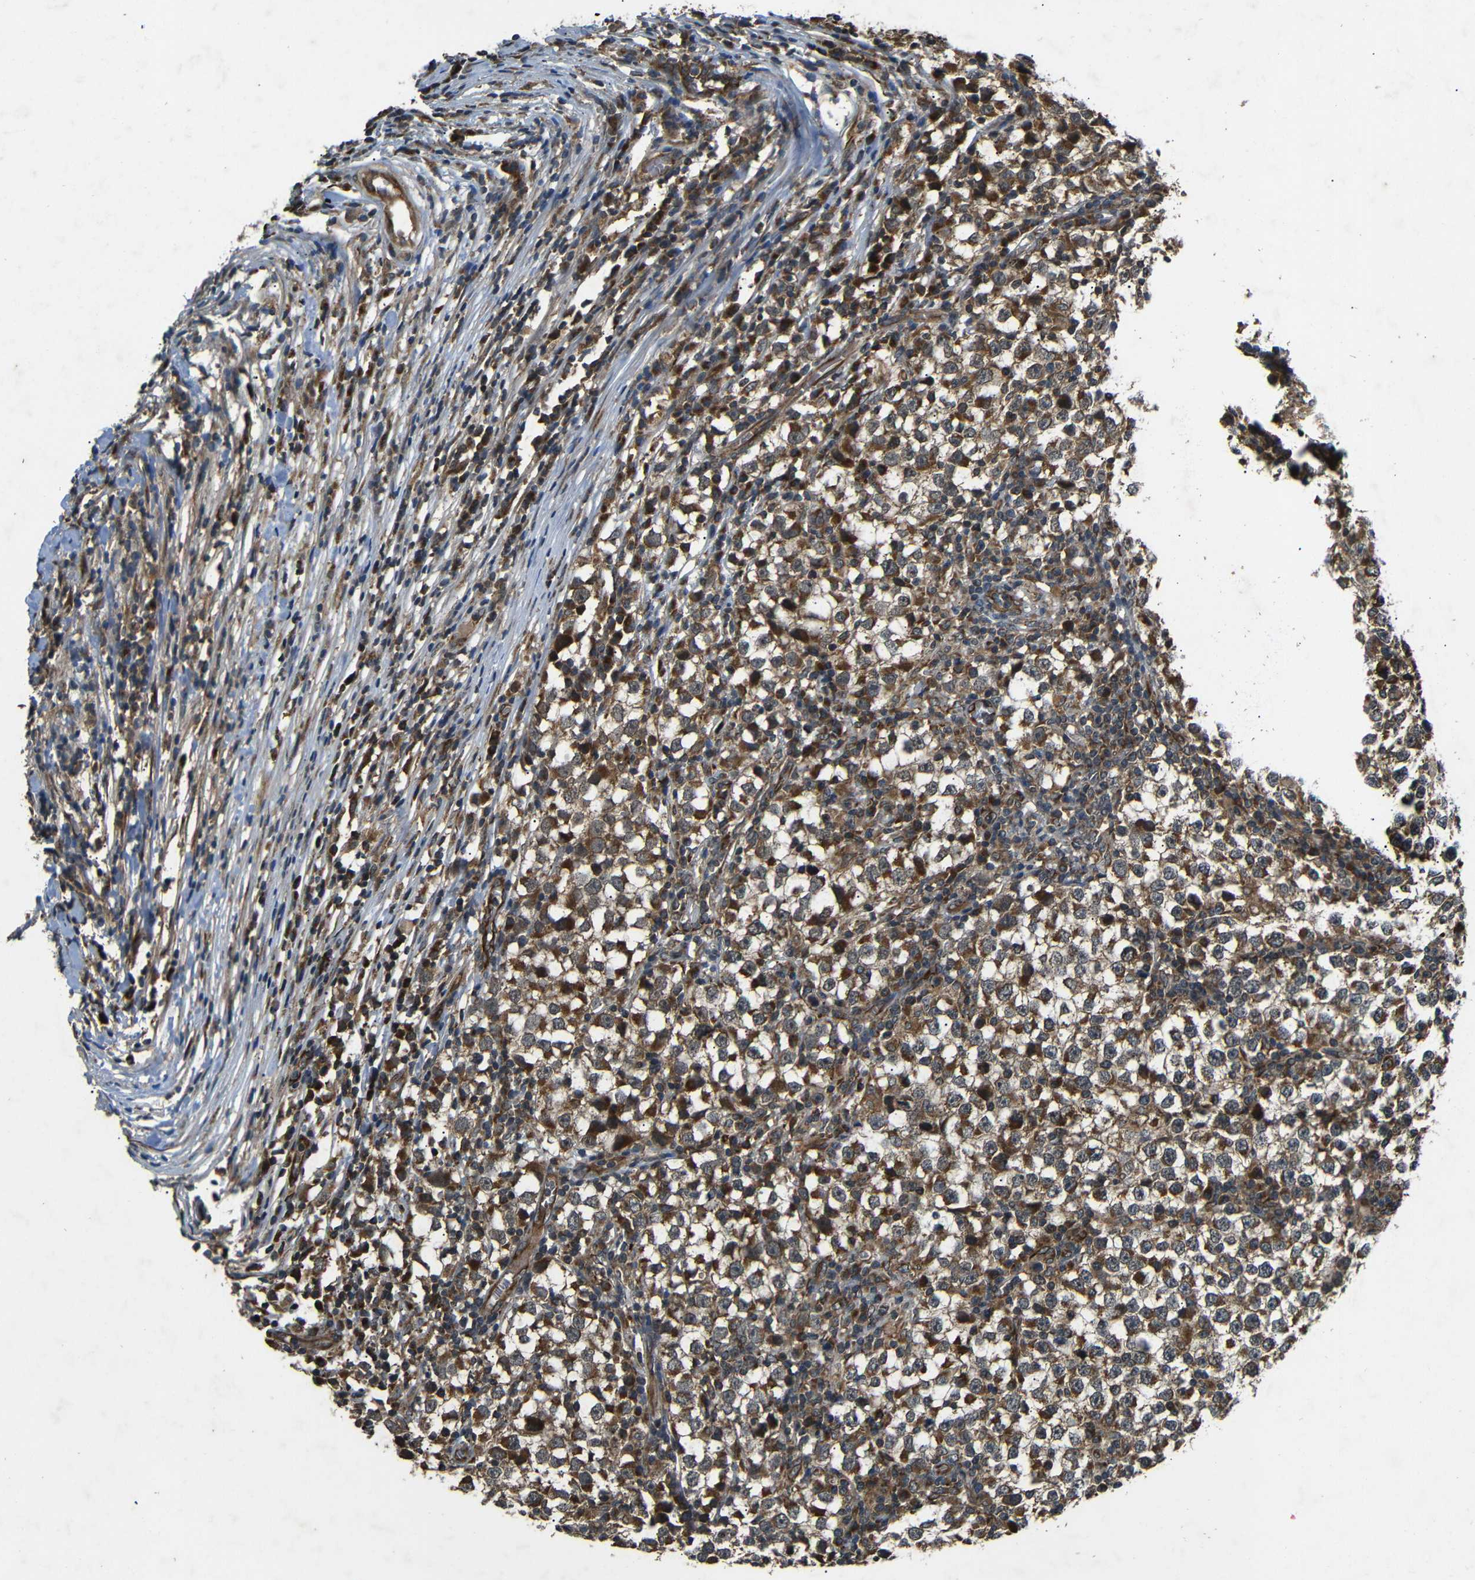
{"staining": {"intensity": "strong", "quantity": ">75%", "location": "cytoplasmic/membranous"}, "tissue": "testis cancer", "cell_type": "Tumor cells", "image_type": "cancer", "snomed": [{"axis": "morphology", "description": "Seminoma, NOS"}, {"axis": "topography", "description": "Testis"}], "caption": "Immunohistochemical staining of human seminoma (testis) displays high levels of strong cytoplasmic/membranous protein staining in approximately >75% of tumor cells.", "gene": "TRPC1", "patient": {"sex": "male", "age": 65}}